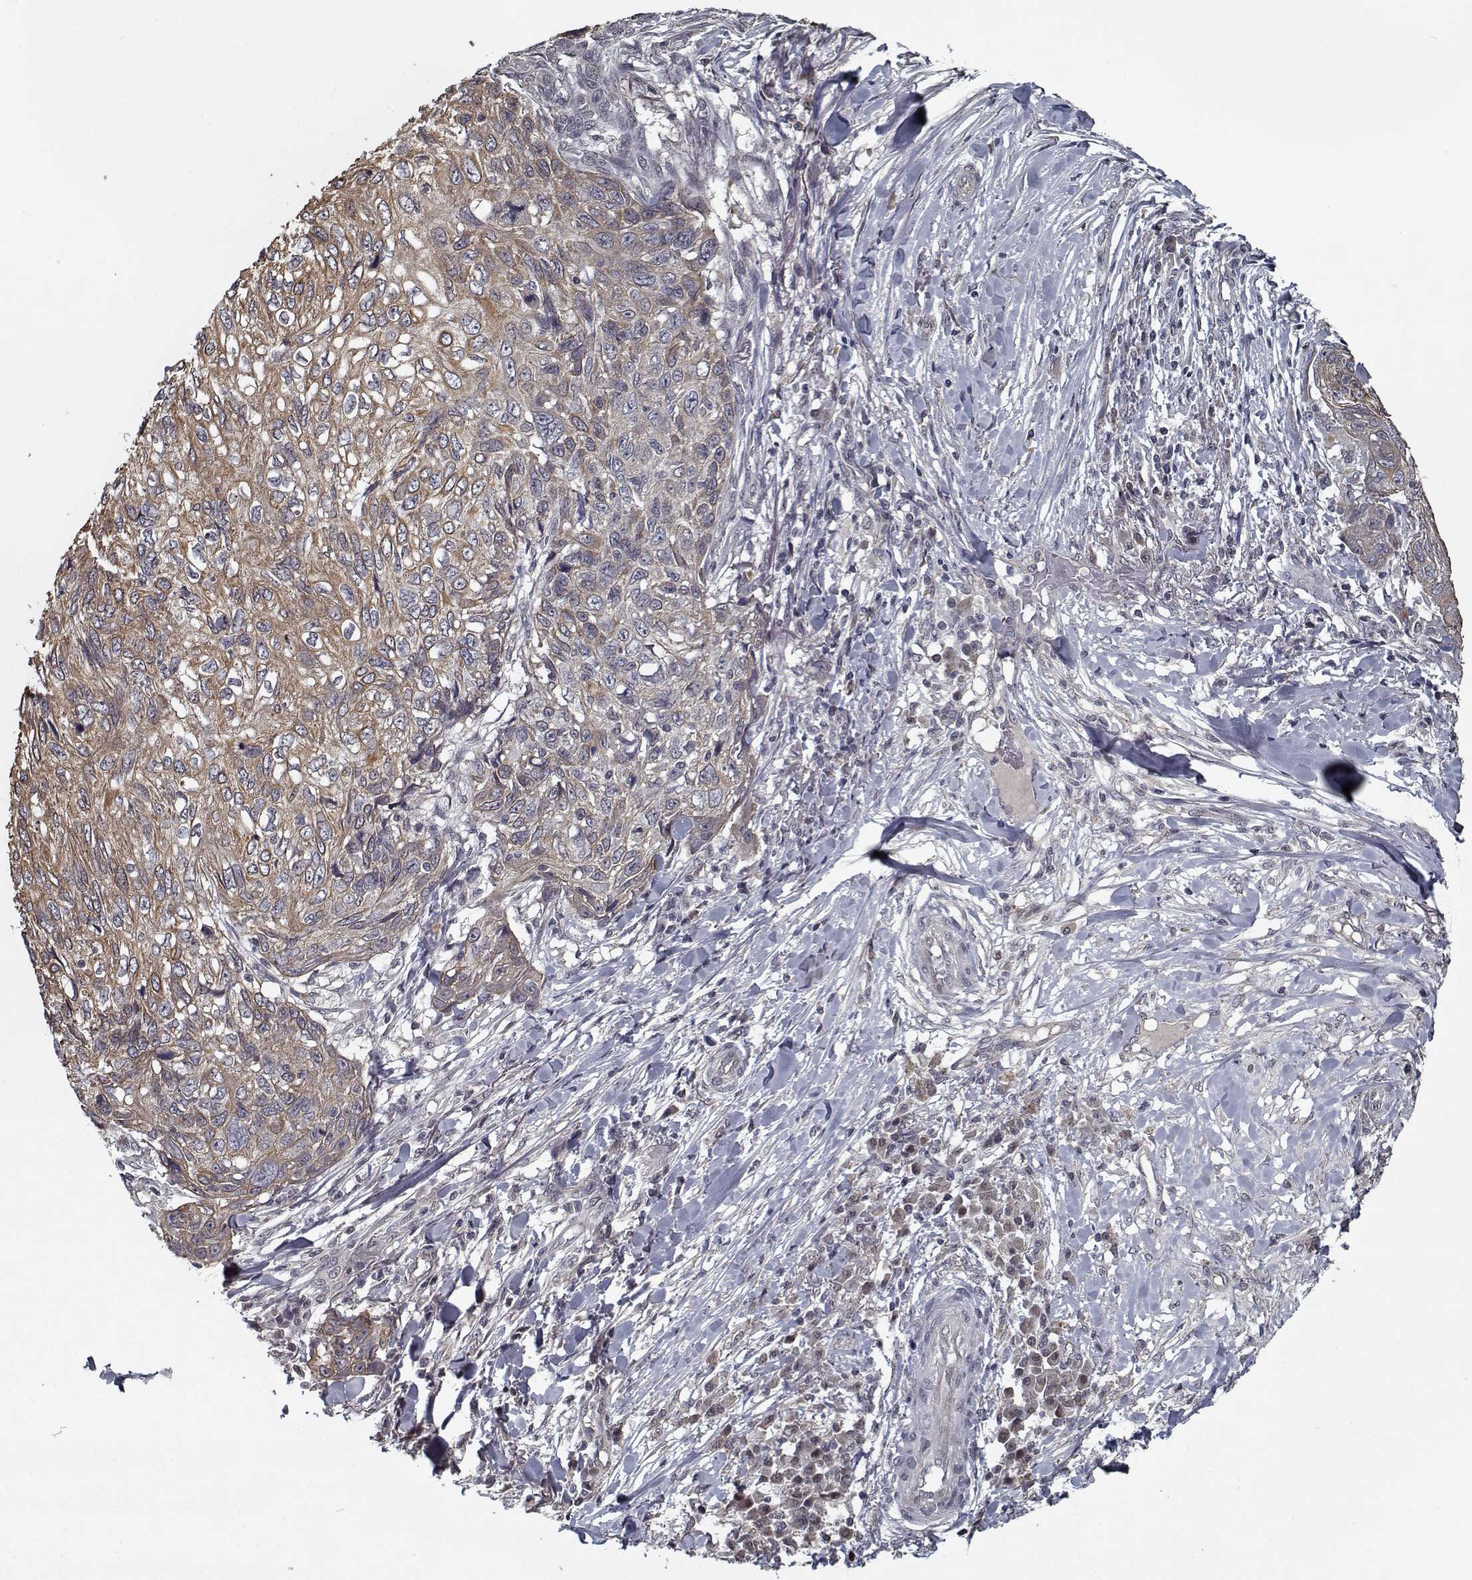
{"staining": {"intensity": "moderate", "quantity": ">75%", "location": "cytoplasmic/membranous"}, "tissue": "skin cancer", "cell_type": "Tumor cells", "image_type": "cancer", "snomed": [{"axis": "morphology", "description": "Squamous cell carcinoma, NOS"}, {"axis": "topography", "description": "Skin"}], "caption": "The image displays a brown stain indicating the presence of a protein in the cytoplasmic/membranous of tumor cells in skin cancer.", "gene": "NLK", "patient": {"sex": "male", "age": 92}}